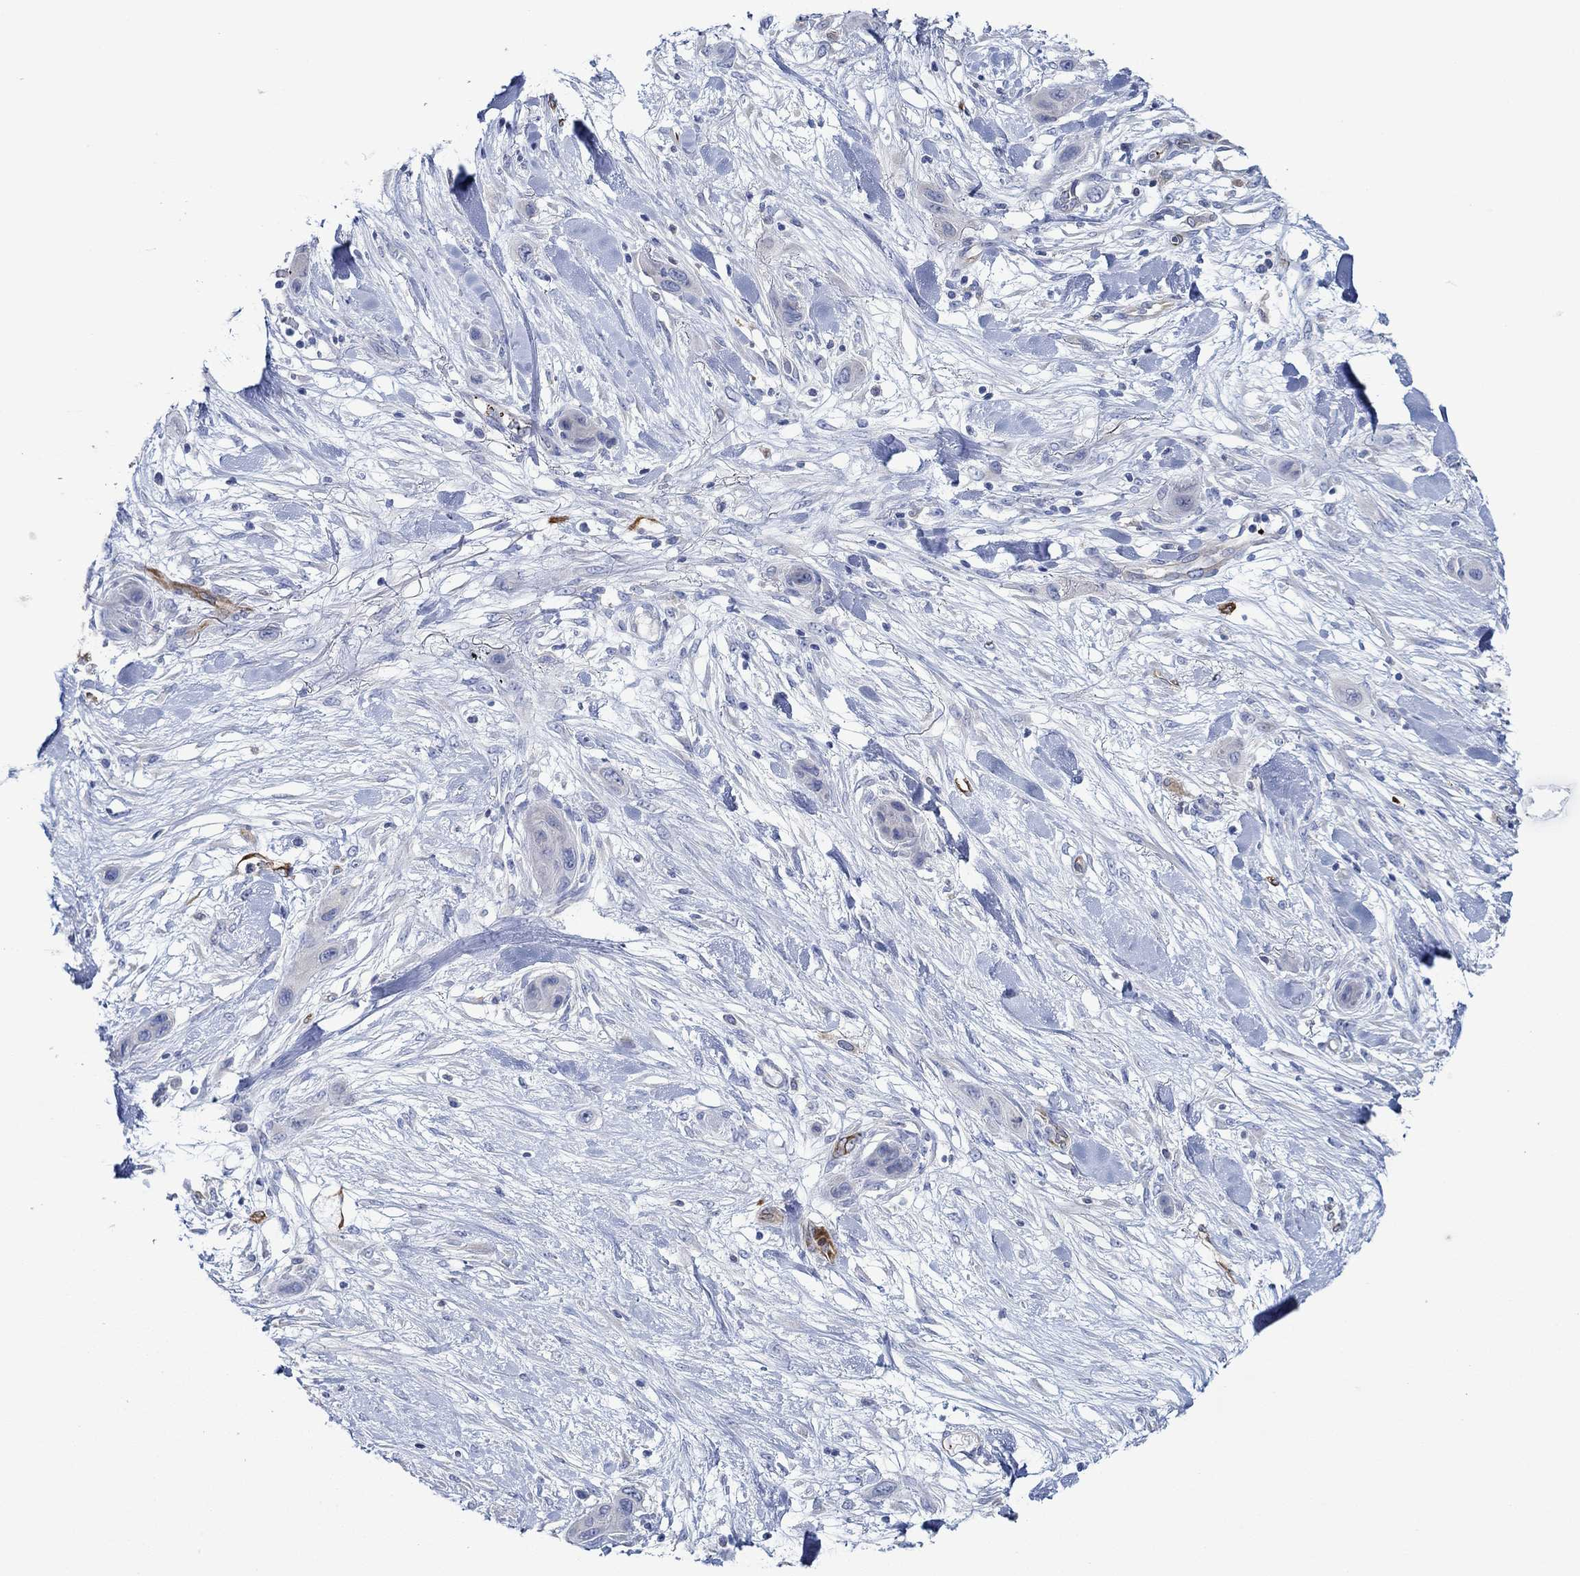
{"staining": {"intensity": "negative", "quantity": "none", "location": "none"}, "tissue": "skin cancer", "cell_type": "Tumor cells", "image_type": "cancer", "snomed": [{"axis": "morphology", "description": "Squamous cell carcinoma, NOS"}, {"axis": "topography", "description": "Skin"}], "caption": "Skin cancer was stained to show a protein in brown. There is no significant positivity in tumor cells.", "gene": "SLC27A3", "patient": {"sex": "male", "age": 79}}